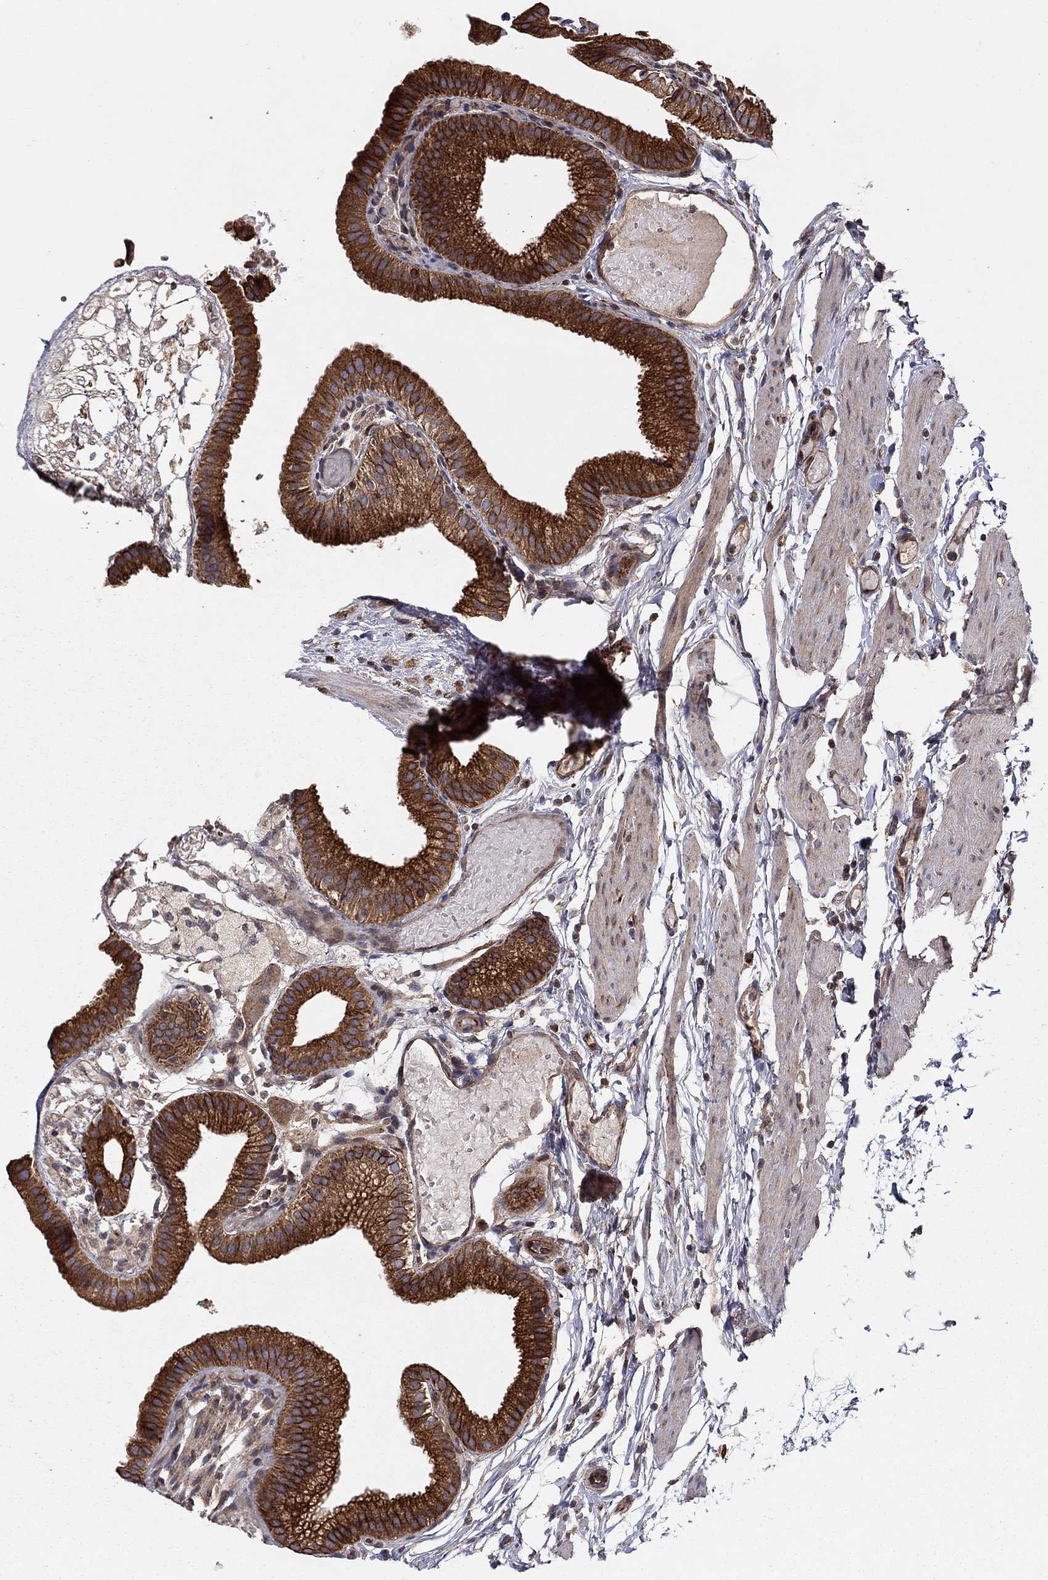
{"staining": {"intensity": "strong", "quantity": ">75%", "location": "cytoplasmic/membranous"}, "tissue": "gallbladder", "cell_type": "Glandular cells", "image_type": "normal", "snomed": [{"axis": "morphology", "description": "Normal tissue, NOS"}, {"axis": "topography", "description": "Gallbladder"}], "caption": "High-power microscopy captured an immunohistochemistry micrograph of unremarkable gallbladder, revealing strong cytoplasmic/membranous positivity in about >75% of glandular cells.", "gene": "BMERB1", "patient": {"sex": "female", "age": 45}}